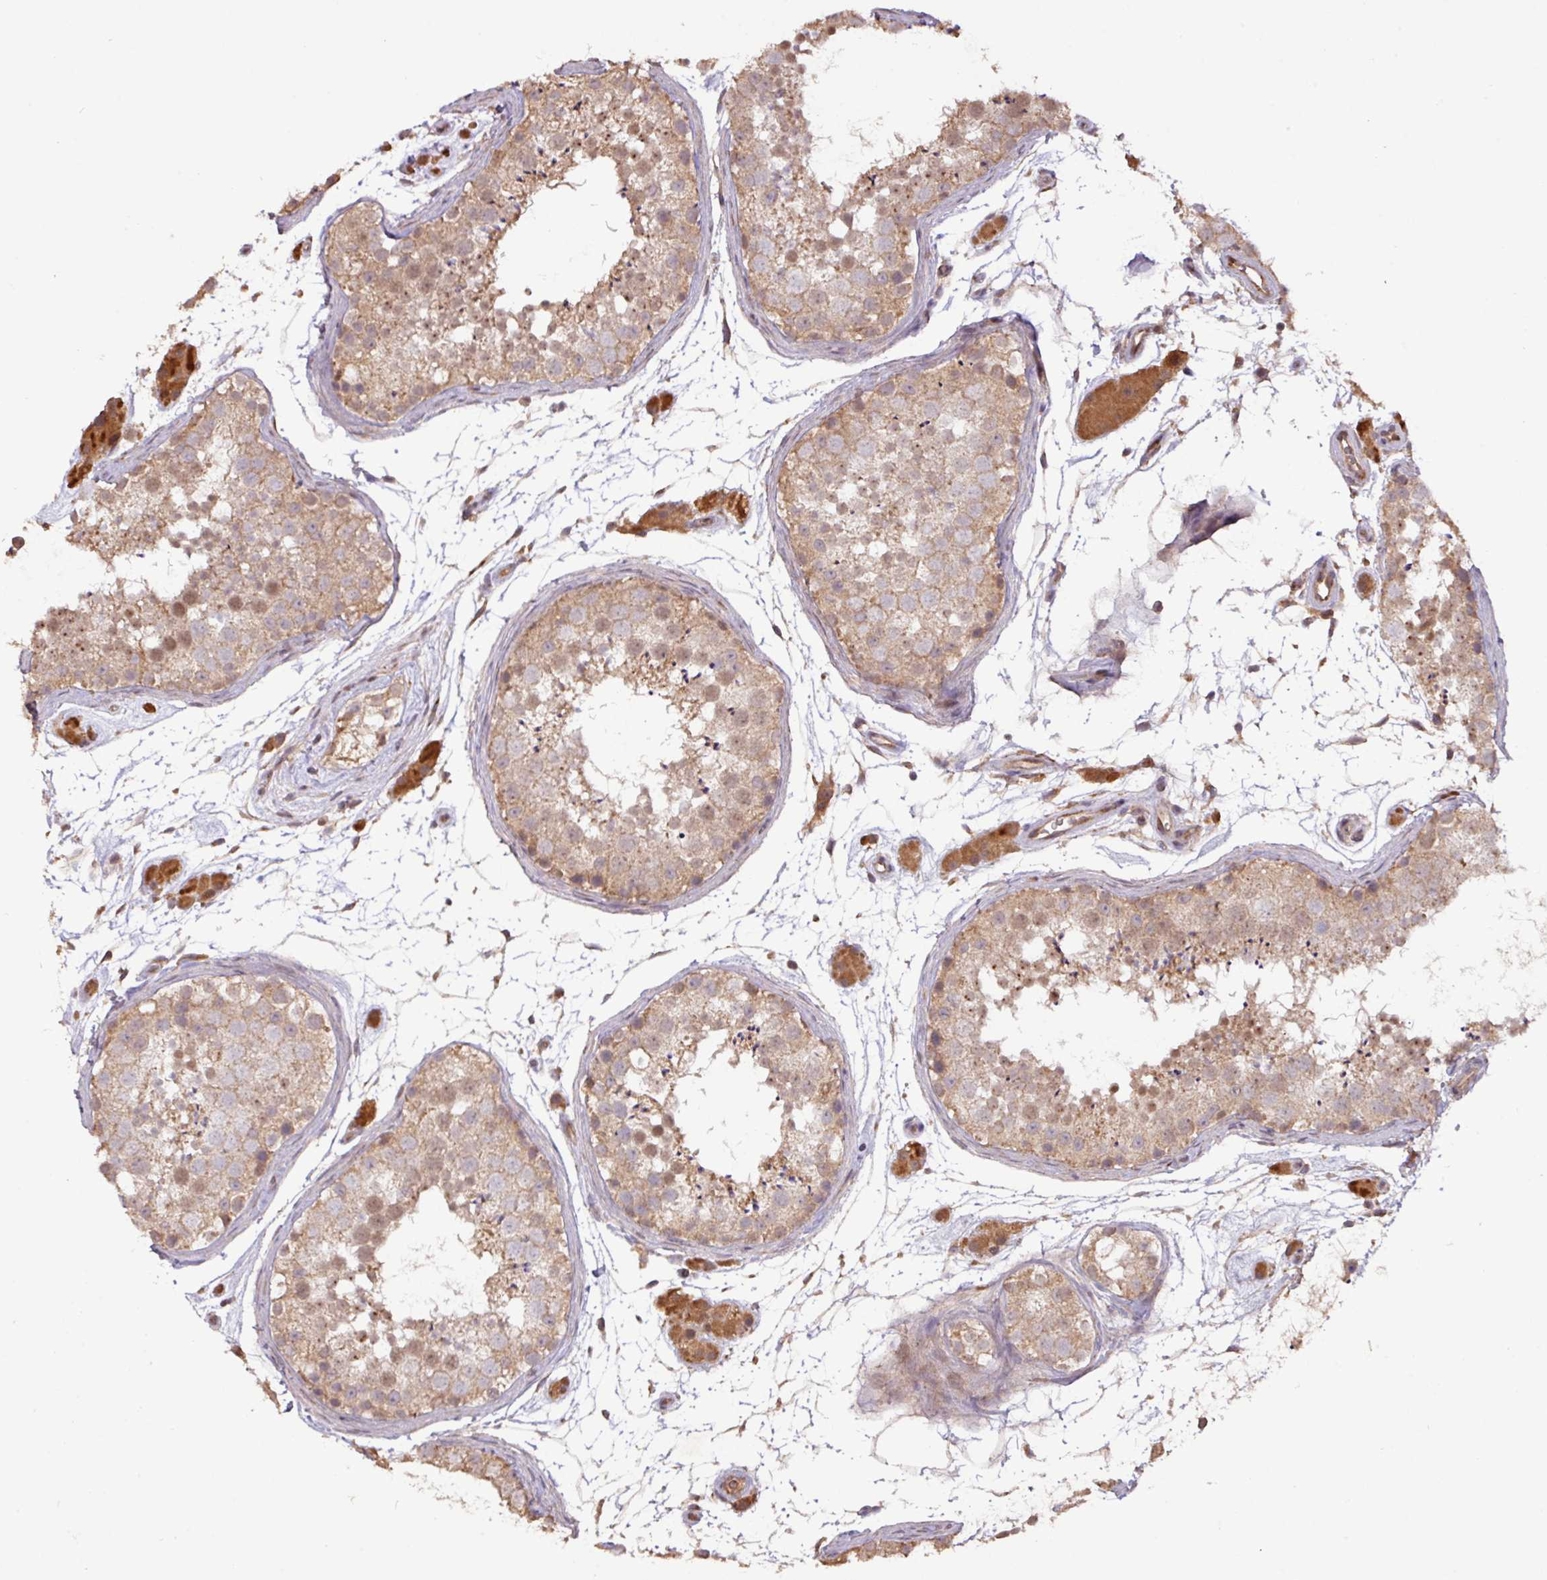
{"staining": {"intensity": "moderate", "quantity": ">75%", "location": "cytoplasmic/membranous"}, "tissue": "testis", "cell_type": "Cells in seminiferous ducts", "image_type": "normal", "snomed": [{"axis": "morphology", "description": "Normal tissue, NOS"}, {"axis": "topography", "description": "Testis"}], "caption": "Immunohistochemistry (IHC) (DAB) staining of benign human testis exhibits moderate cytoplasmic/membranous protein positivity in approximately >75% of cells in seminiferous ducts. Using DAB (3,3'-diaminobenzidine) (brown) and hematoxylin (blue) stains, captured at high magnification using brightfield microscopy.", "gene": "YPEL1", "patient": {"sex": "male", "age": 41}}